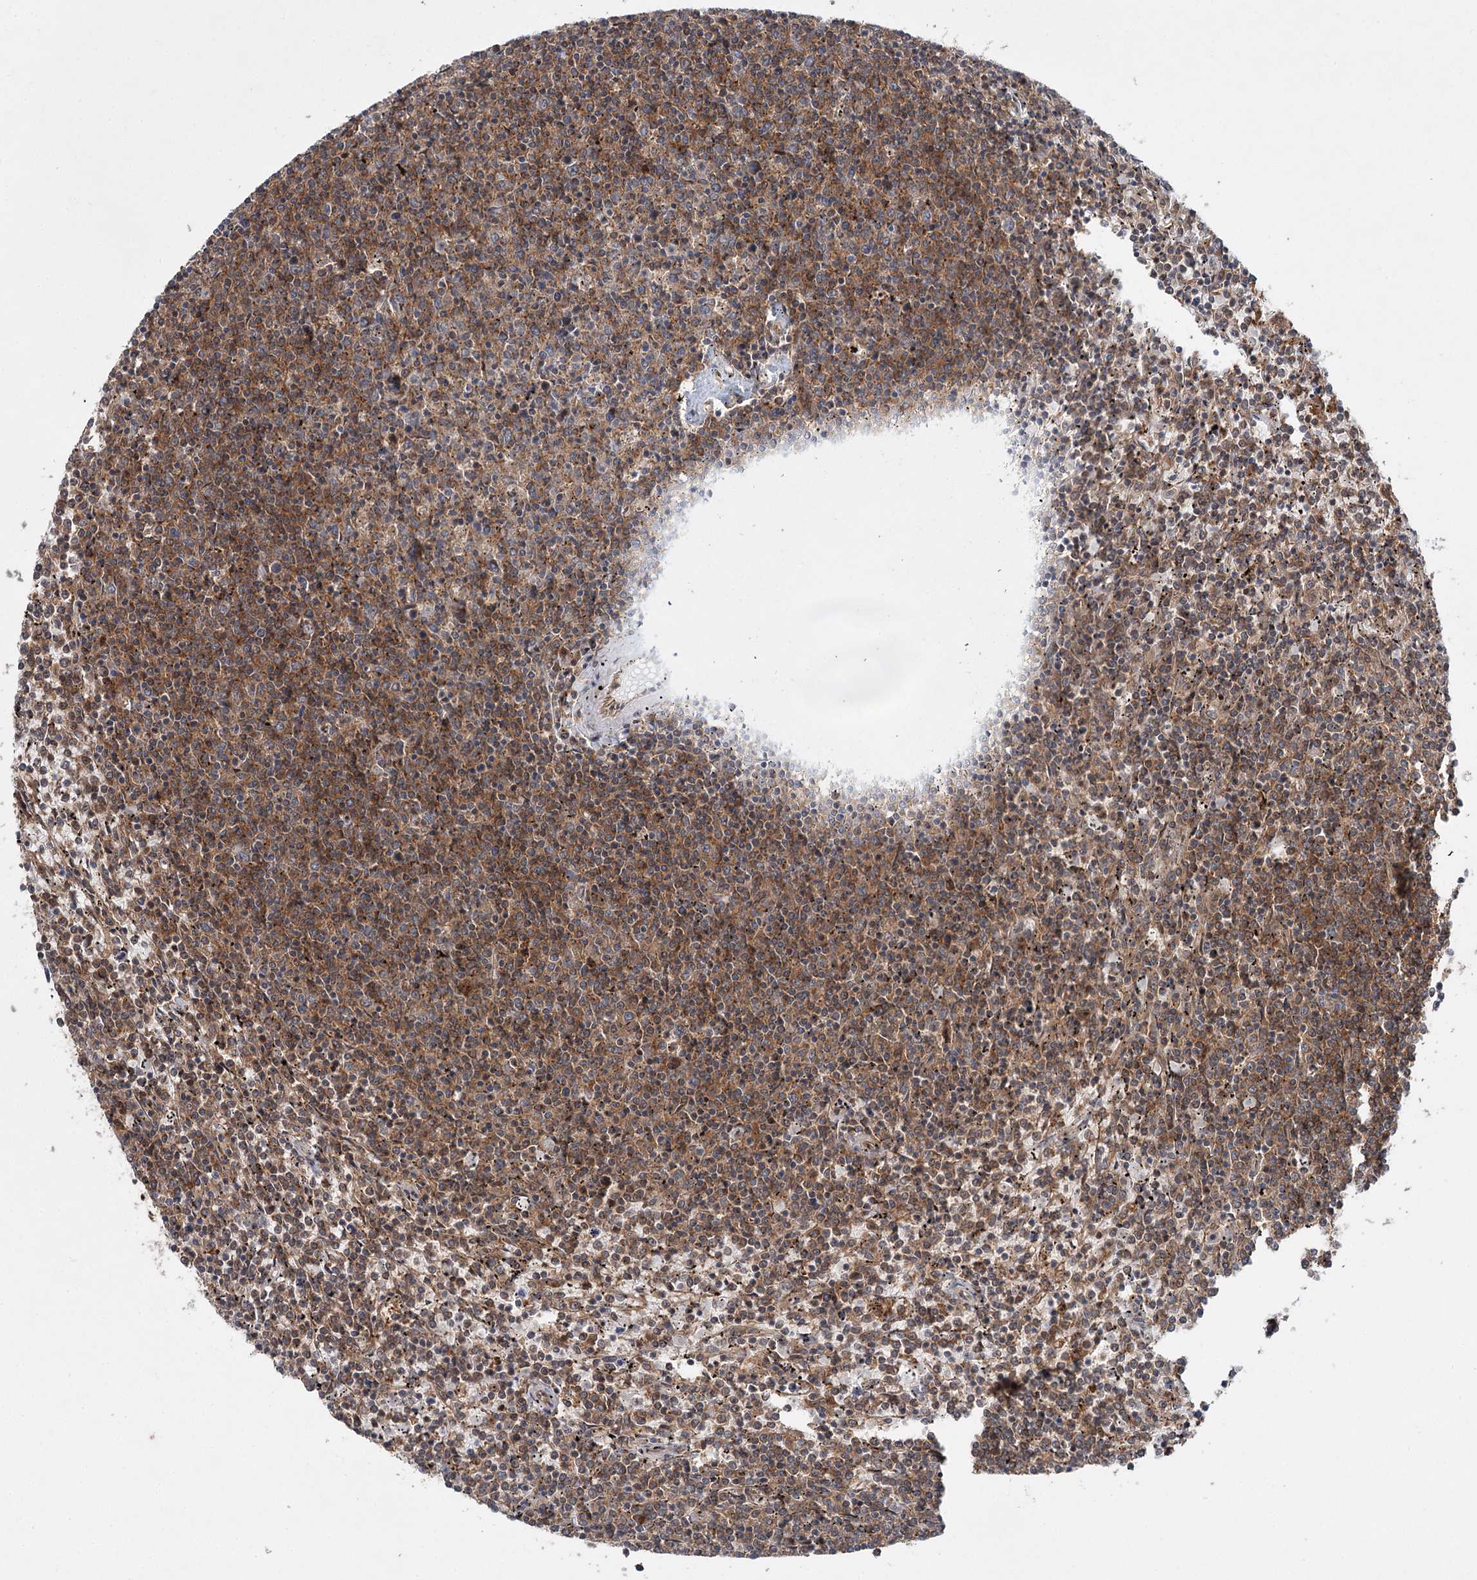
{"staining": {"intensity": "moderate", "quantity": "25%-75%", "location": "cytoplasmic/membranous"}, "tissue": "lymphoma", "cell_type": "Tumor cells", "image_type": "cancer", "snomed": [{"axis": "morphology", "description": "Malignant lymphoma, non-Hodgkin's type, Low grade"}, {"axis": "topography", "description": "Spleen"}], "caption": "IHC histopathology image of neoplastic tissue: human malignant lymphoma, non-Hodgkin's type (low-grade) stained using IHC demonstrates medium levels of moderate protein expression localized specifically in the cytoplasmic/membranous of tumor cells, appearing as a cytoplasmic/membranous brown color.", "gene": "C12orf4", "patient": {"sex": "female", "age": 50}}